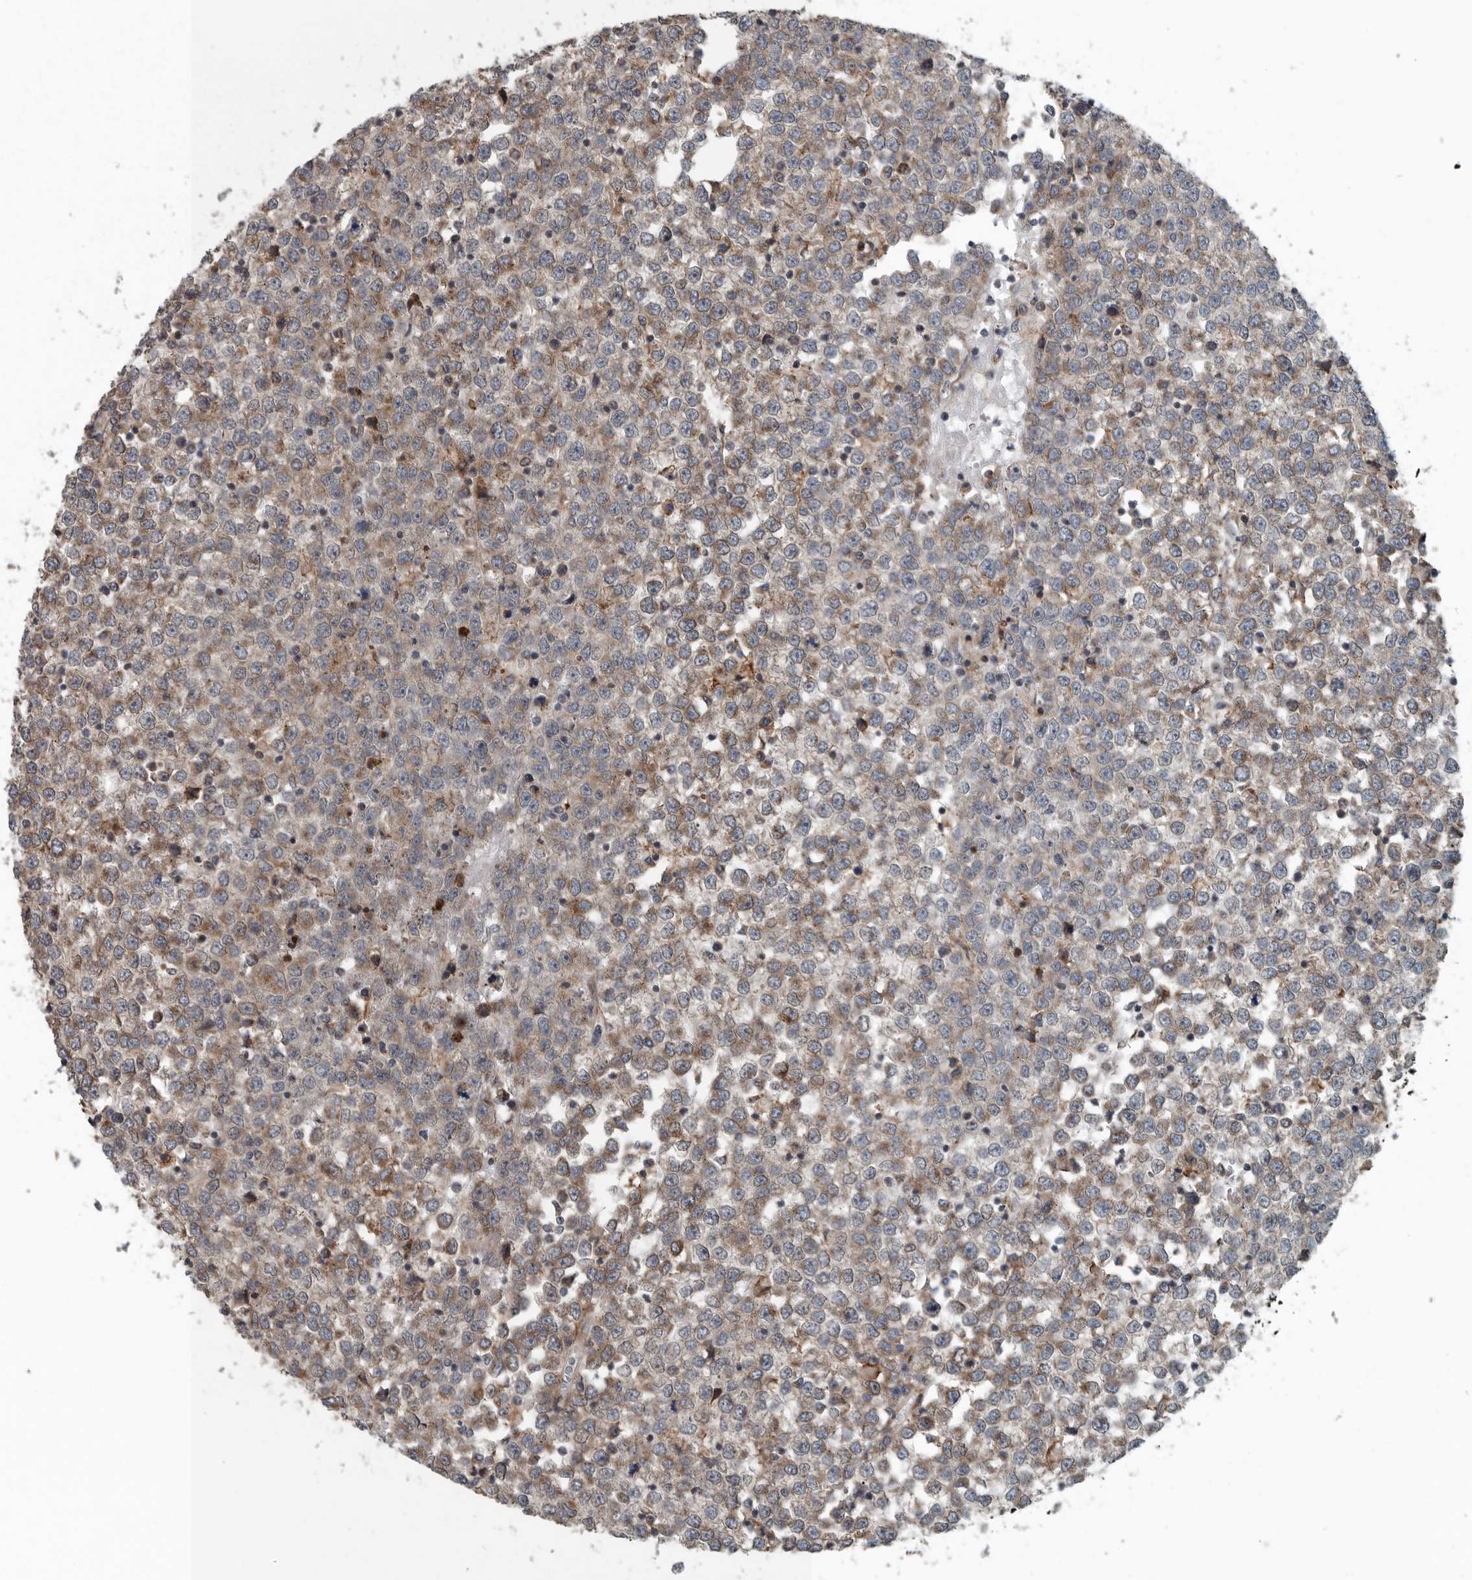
{"staining": {"intensity": "moderate", "quantity": "25%-75%", "location": "cytoplasmic/membranous"}, "tissue": "testis cancer", "cell_type": "Tumor cells", "image_type": "cancer", "snomed": [{"axis": "morphology", "description": "Seminoma, NOS"}, {"axis": "topography", "description": "Testis"}], "caption": "DAB immunohistochemical staining of human testis cancer (seminoma) displays moderate cytoplasmic/membranous protein positivity in about 25%-75% of tumor cells.", "gene": "AMFR", "patient": {"sex": "male", "age": 65}}